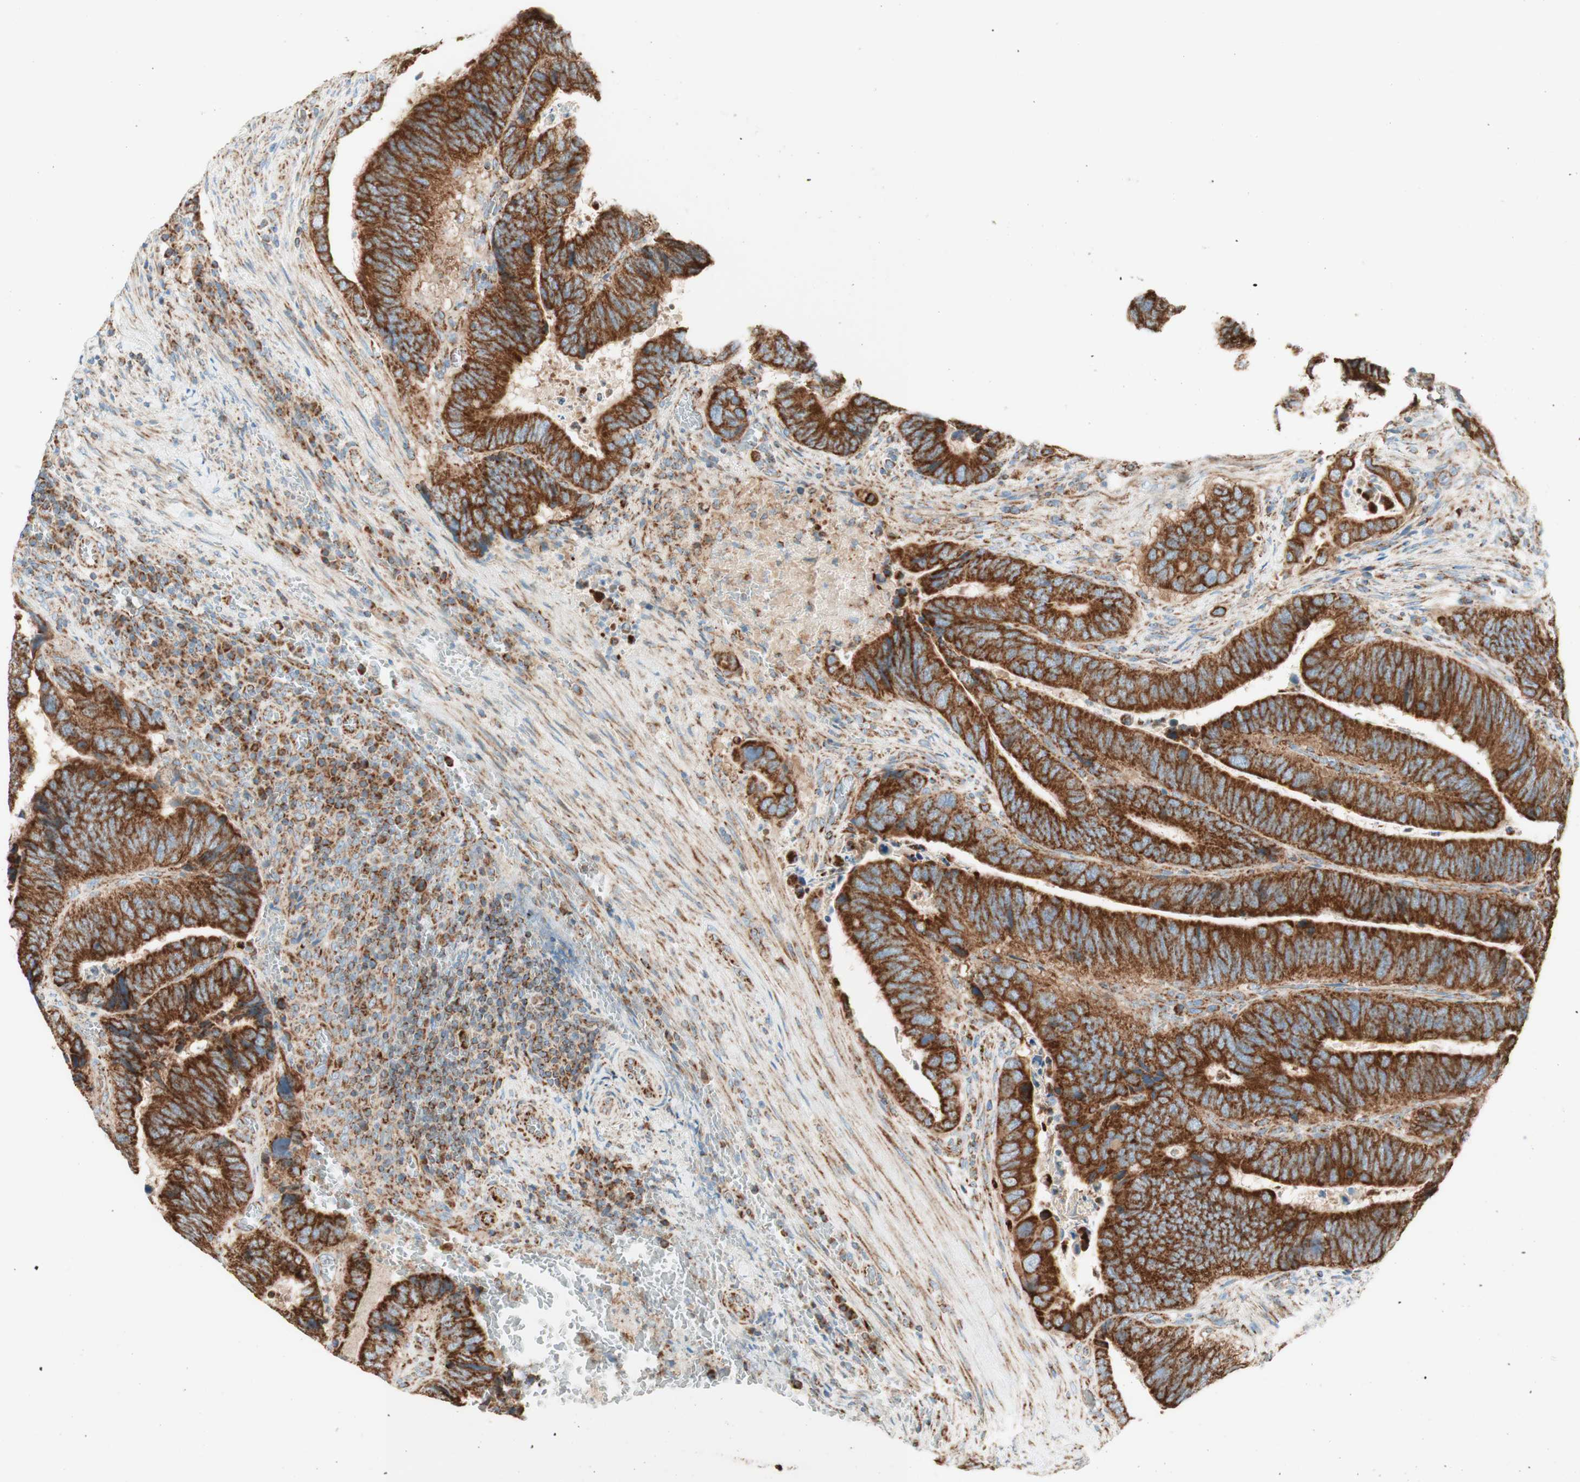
{"staining": {"intensity": "strong", "quantity": ">75%", "location": "cytoplasmic/membranous"}, "tissue": "colorectal cancer", "cell_type": "Tumor cells", "image_type": "cancer", "snomed": [{"axis": "morphology", "description": "Adenocarcinoma, NOS"}, {"axis": "topography", "description": "Colon"}], "caption": "There is high levels of strong cytoplasmic/membranous expression in tumor cells of colorectal cancer, as demonstrated by immunohistochemical staining (brown color).", "gene": "TOMM20", "patient": {"sex": "male", "age": 72}}